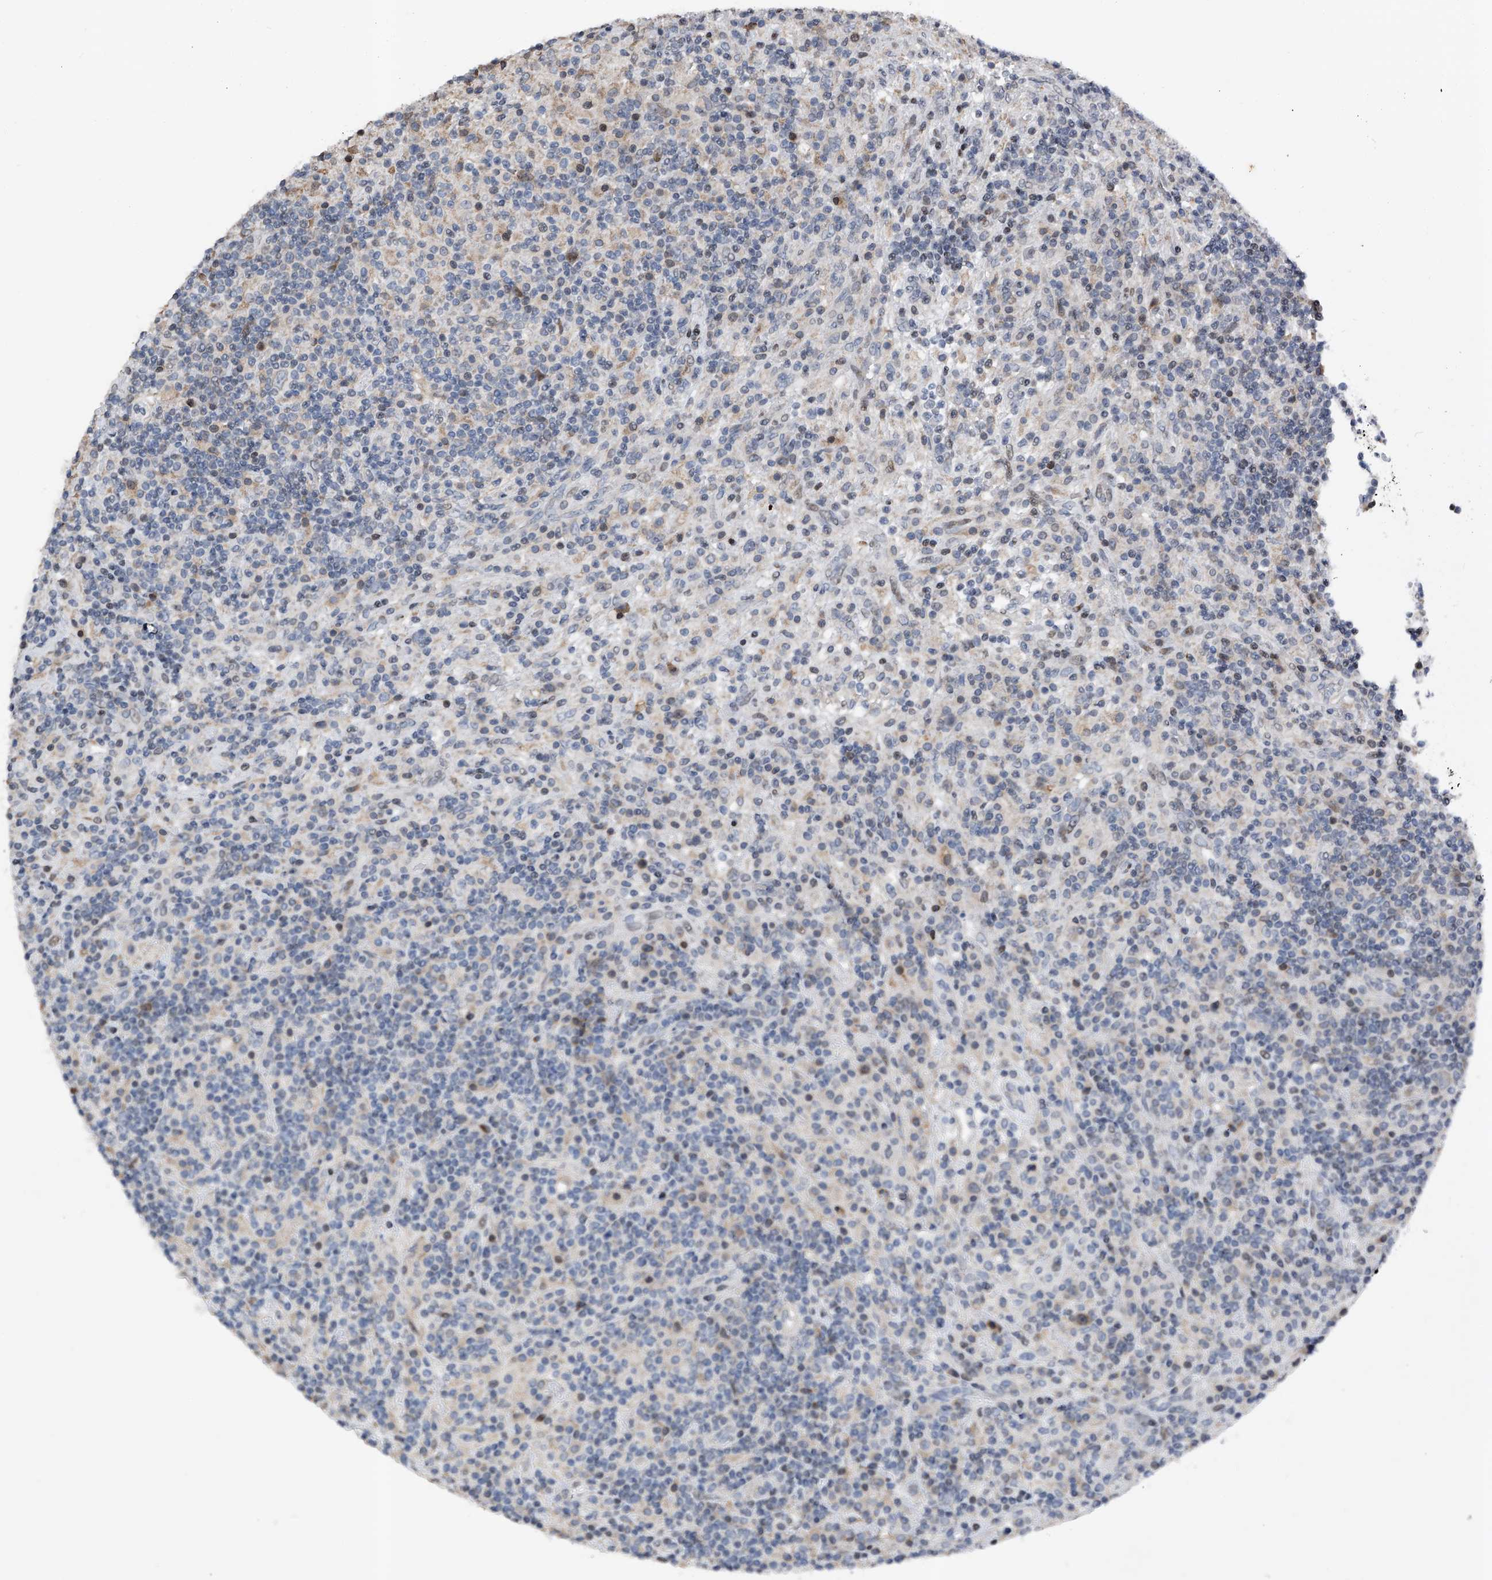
{"staining": {"intensity": "negative", "quantity": "none", "location": "none"}, "tissue": "lymphoma", "cell_type": "Tumor cells", "image_type": "cancer", "snomed": [{"axis": "morphology", "description": "Hodgkin's disease, NOS"}, {"axis": "topography", "description": "Lymph node"}], "caption": "The photomicrograph shows no staining of tumor cells in lymphoma.", "gene": "RWDD2A", "patient": {"sex": "male", "age": 70}}